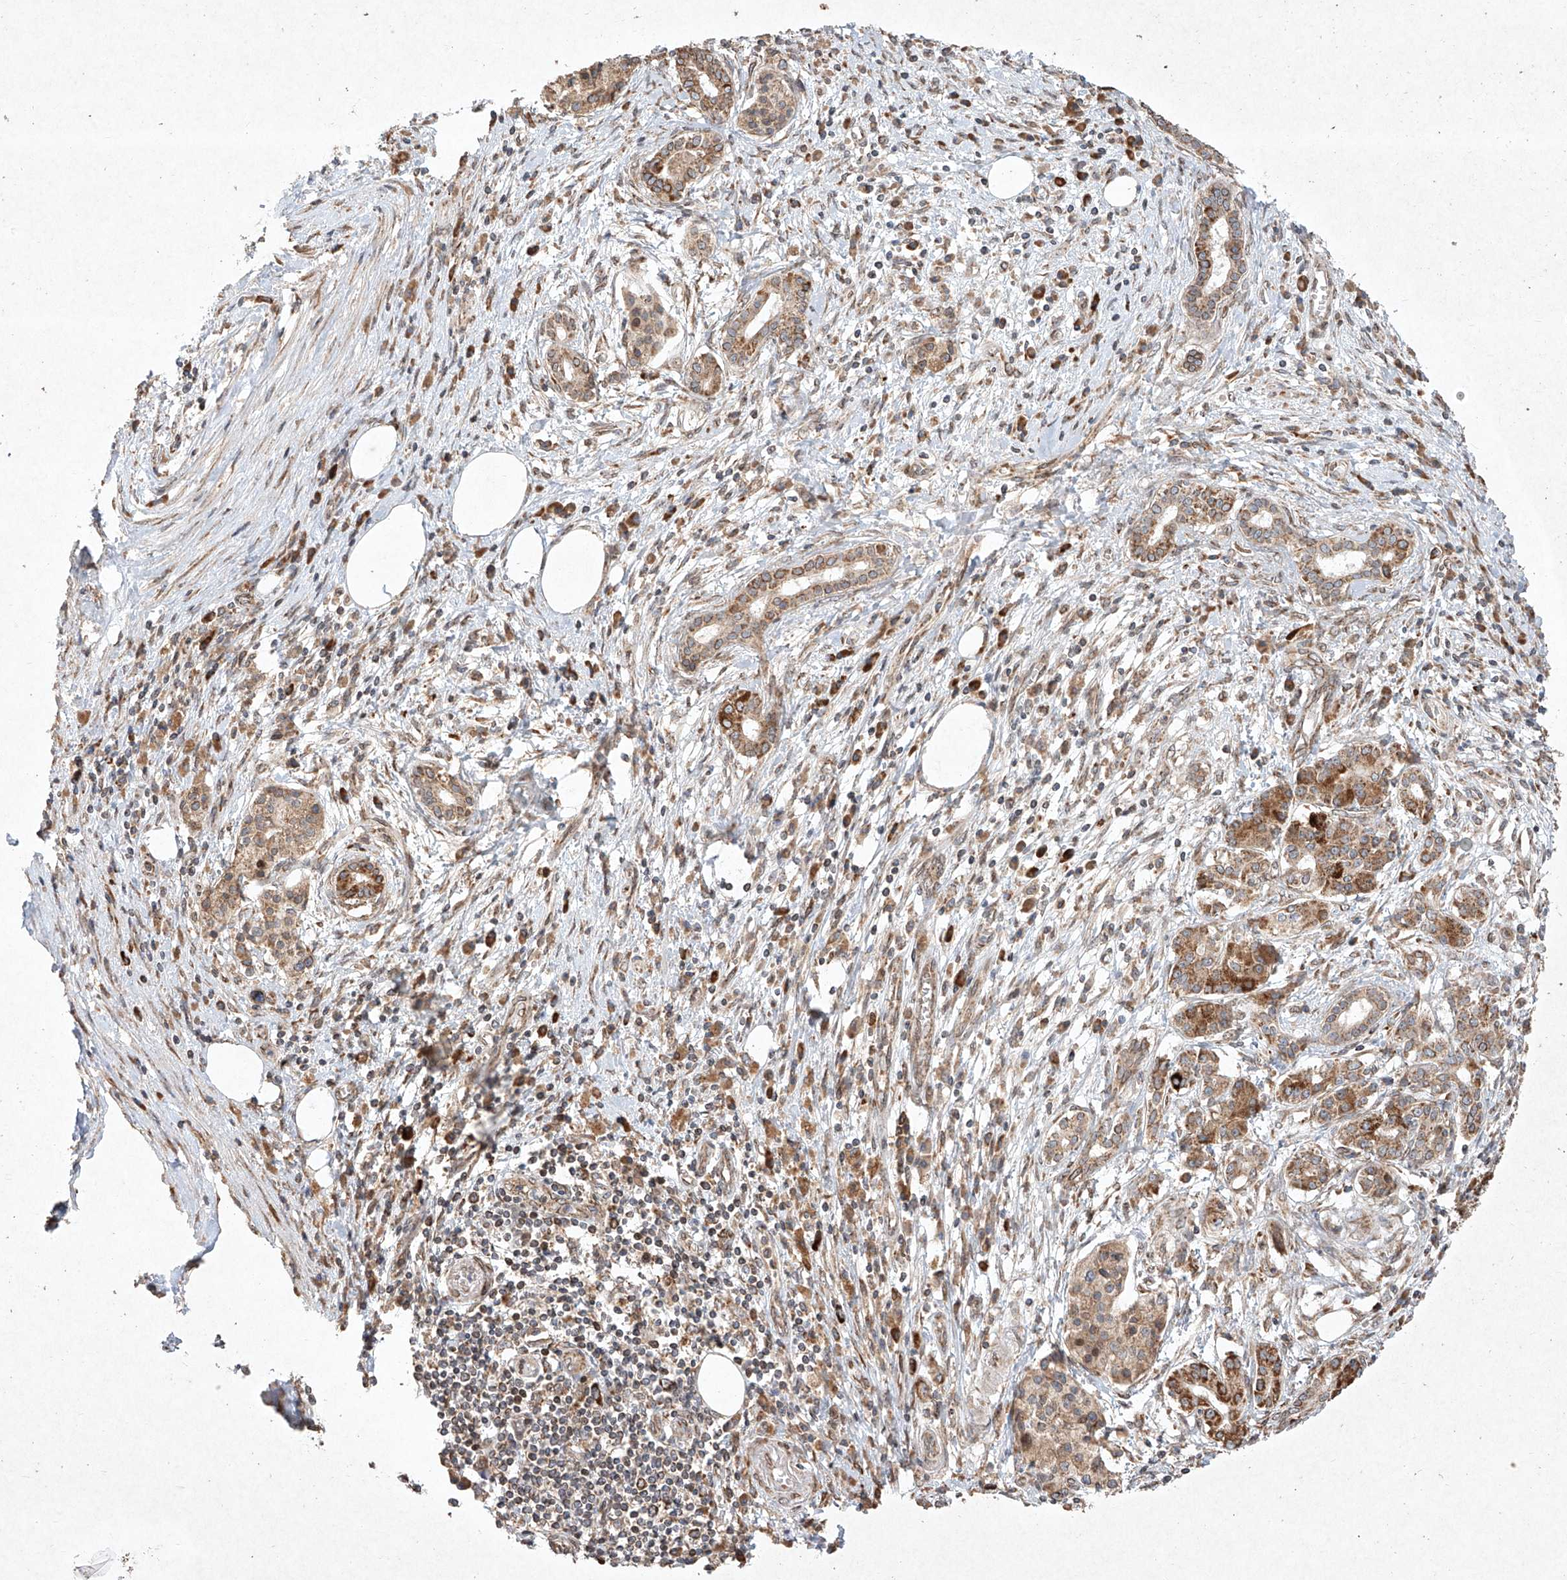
{"staining": {"intensity": "moderate", "quantity": ">75%", "location": "cytoplasmic/membranous"}, "tissue": "pancreatic cancer", "cell_type": "Tumor cells", "image_type": "cancer", "snomed": [{"axis": "morphology", "description": "Adenocarcinoma, NOS"}, {"axis": "topography", "description": "Pancreas"}], "caption": "This is a micrograph of immunohistochemistry staining of adenocarcinoma (pancreatic), which shows moderate expression in the cytoplasmic/membranous of tumor cells.", "gene": "SEMA3B", "patient": {"sex": "female", "age": 73}}